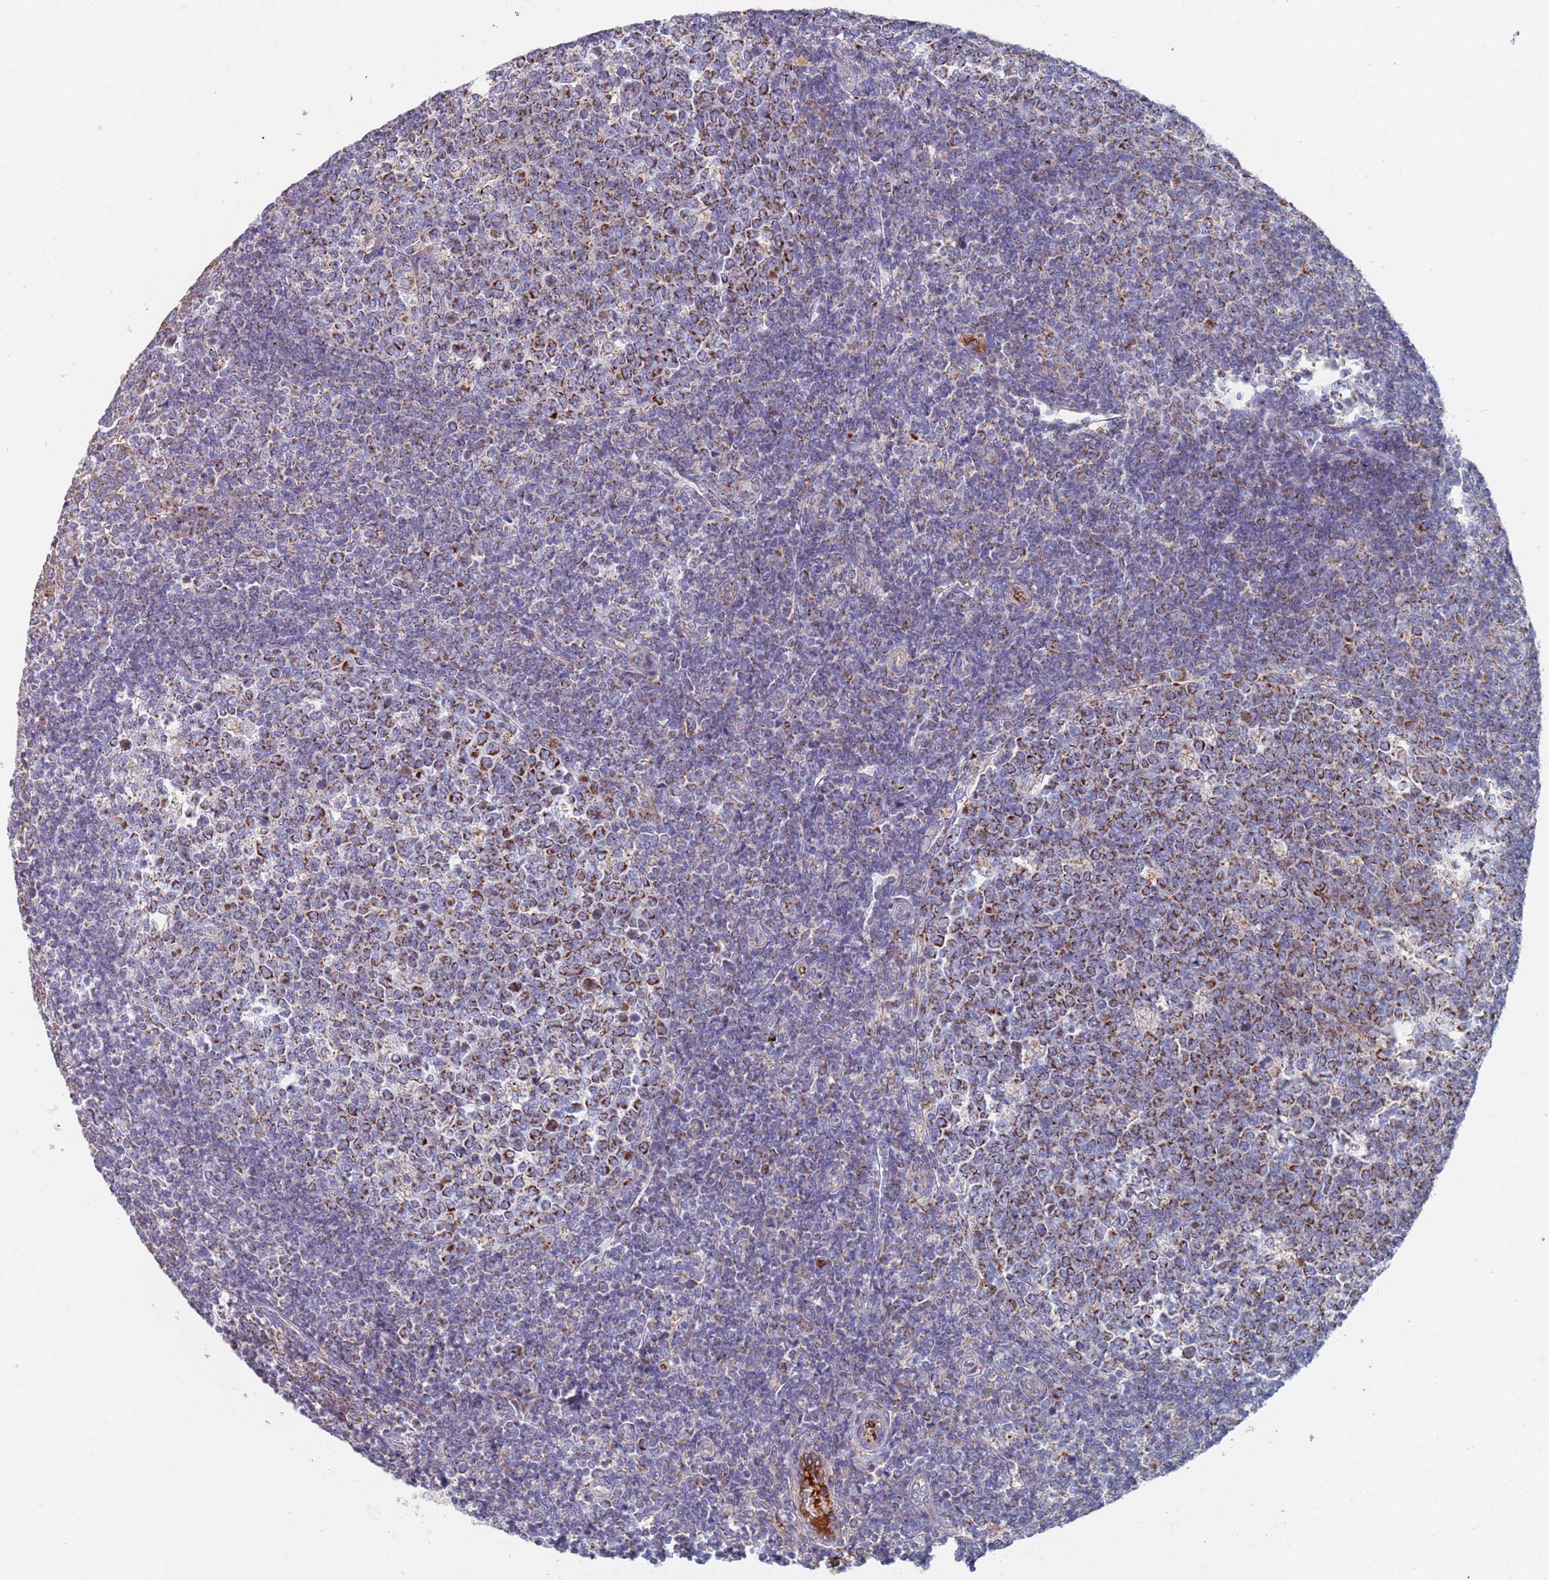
{"staining": {"intensity": "strong", "quantity": ">75%", "location": "cytoplasmic/membranous"}, "tissue": "tonsil", "cell_type": "Germinal center cells", "image_type": "normal", "snomed": [{"axis": "morphology", "description": "Normal tissue, NOS"}, {"axis": "topography", "description": "Tonsil"}], "caption": "This histopathology image shows IHC staining of unremarkable human tonsil, with high strong cytoplasmic/membranous expression in approximately >75% of germinal center cells.", "gene": "MRPL22", "patient": {"sex": "female", "age": 19}}